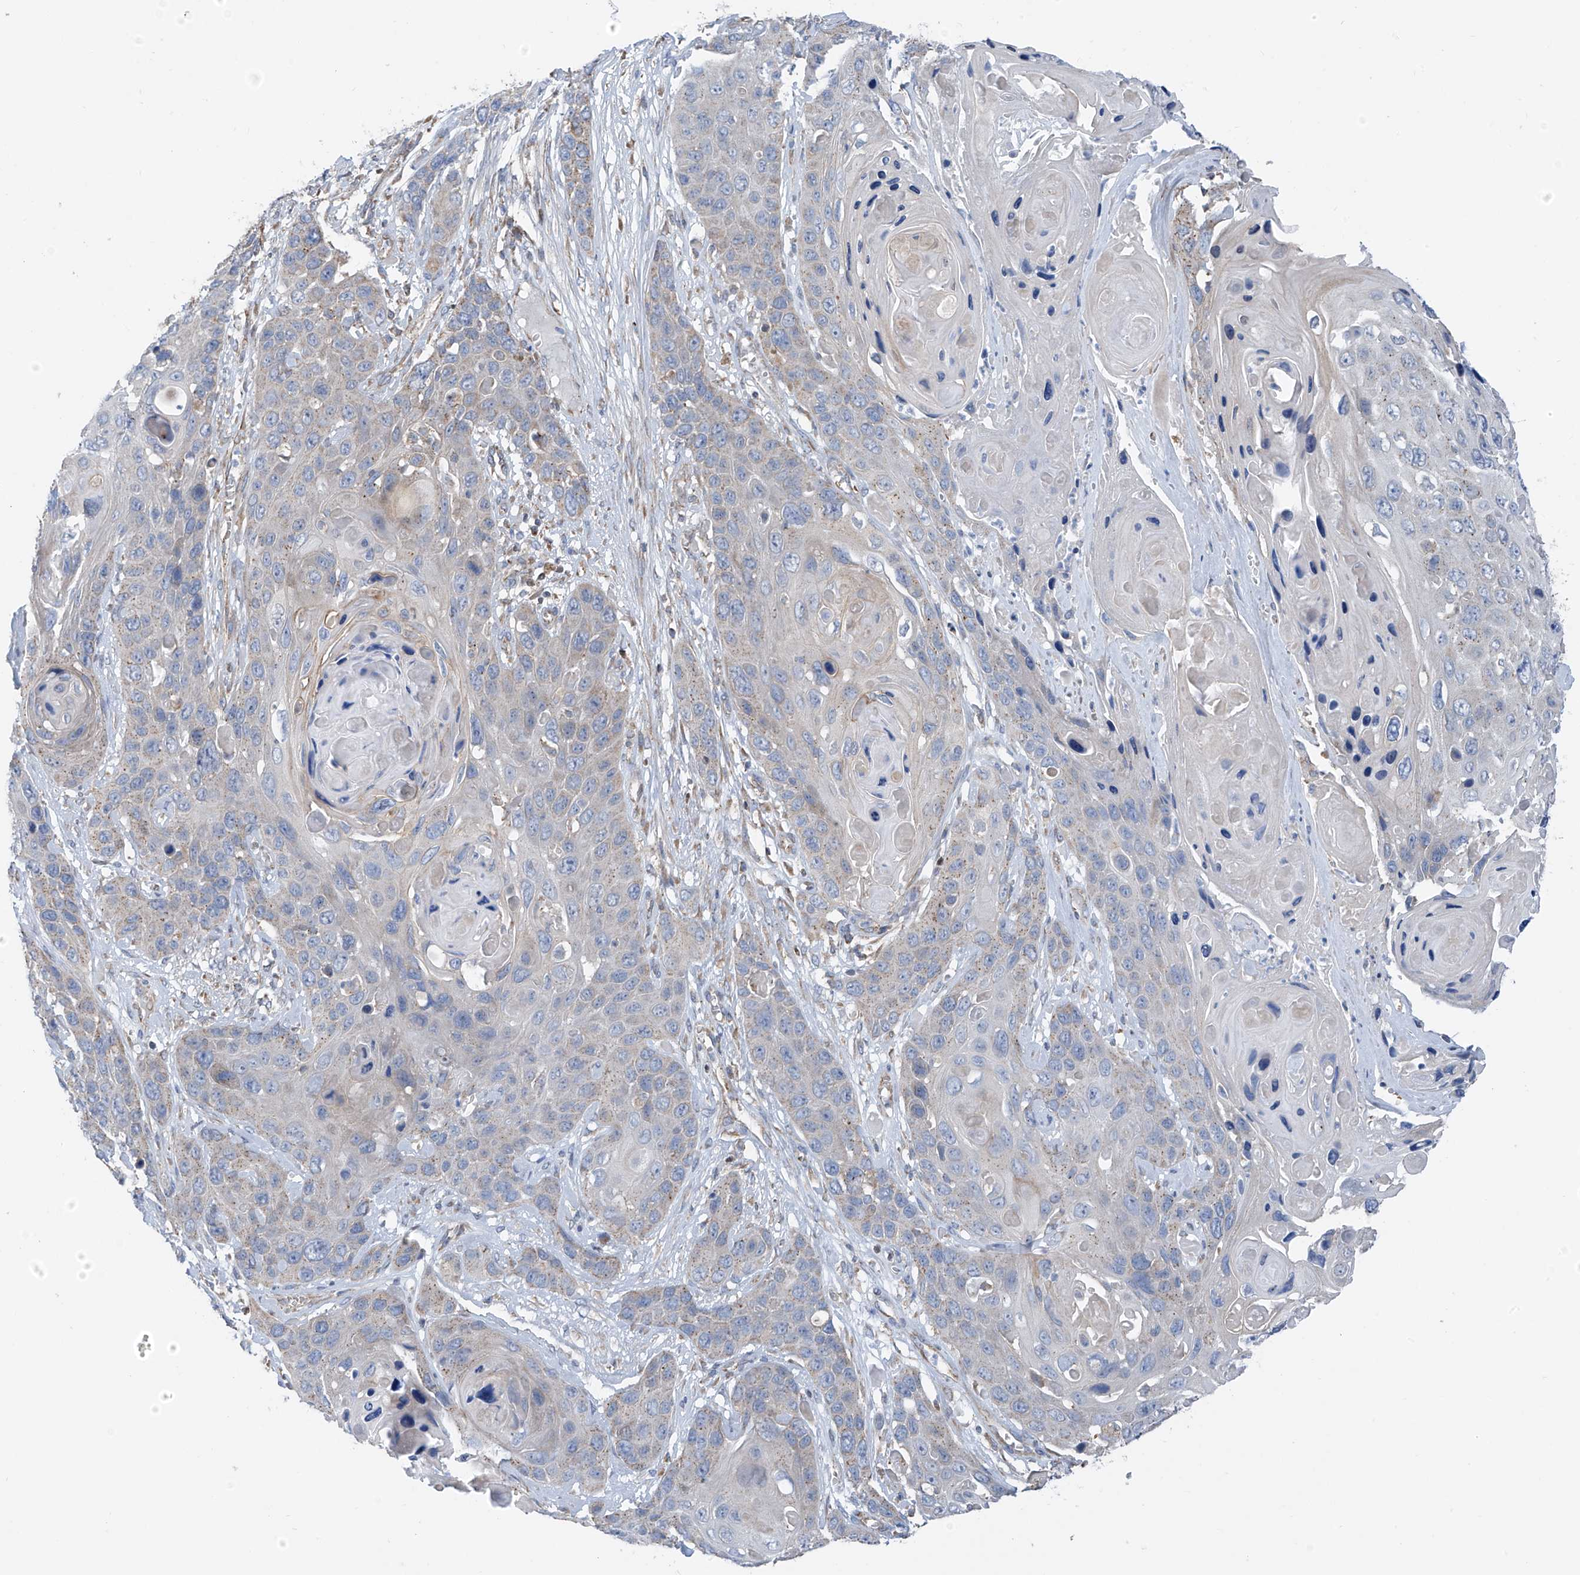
{"staining": {"intensity": "negative", "quantity": "none", "location": "none"}, "tissue": "skin cancer", "cell_type": "Tumor cells", "image_type": "cancer", "snomed": [{"axis": "morphology", "description": "Squamous cell carcinoma, NOS"}, {"axis": "topography", "description": "Skin"}], "caption": "The photomicrograph displays no staining of tumor cells in skin cancer (squamous cell carcinoma).", "gene": "EOMES", "patient": {"sex": "male", "age": 55}}